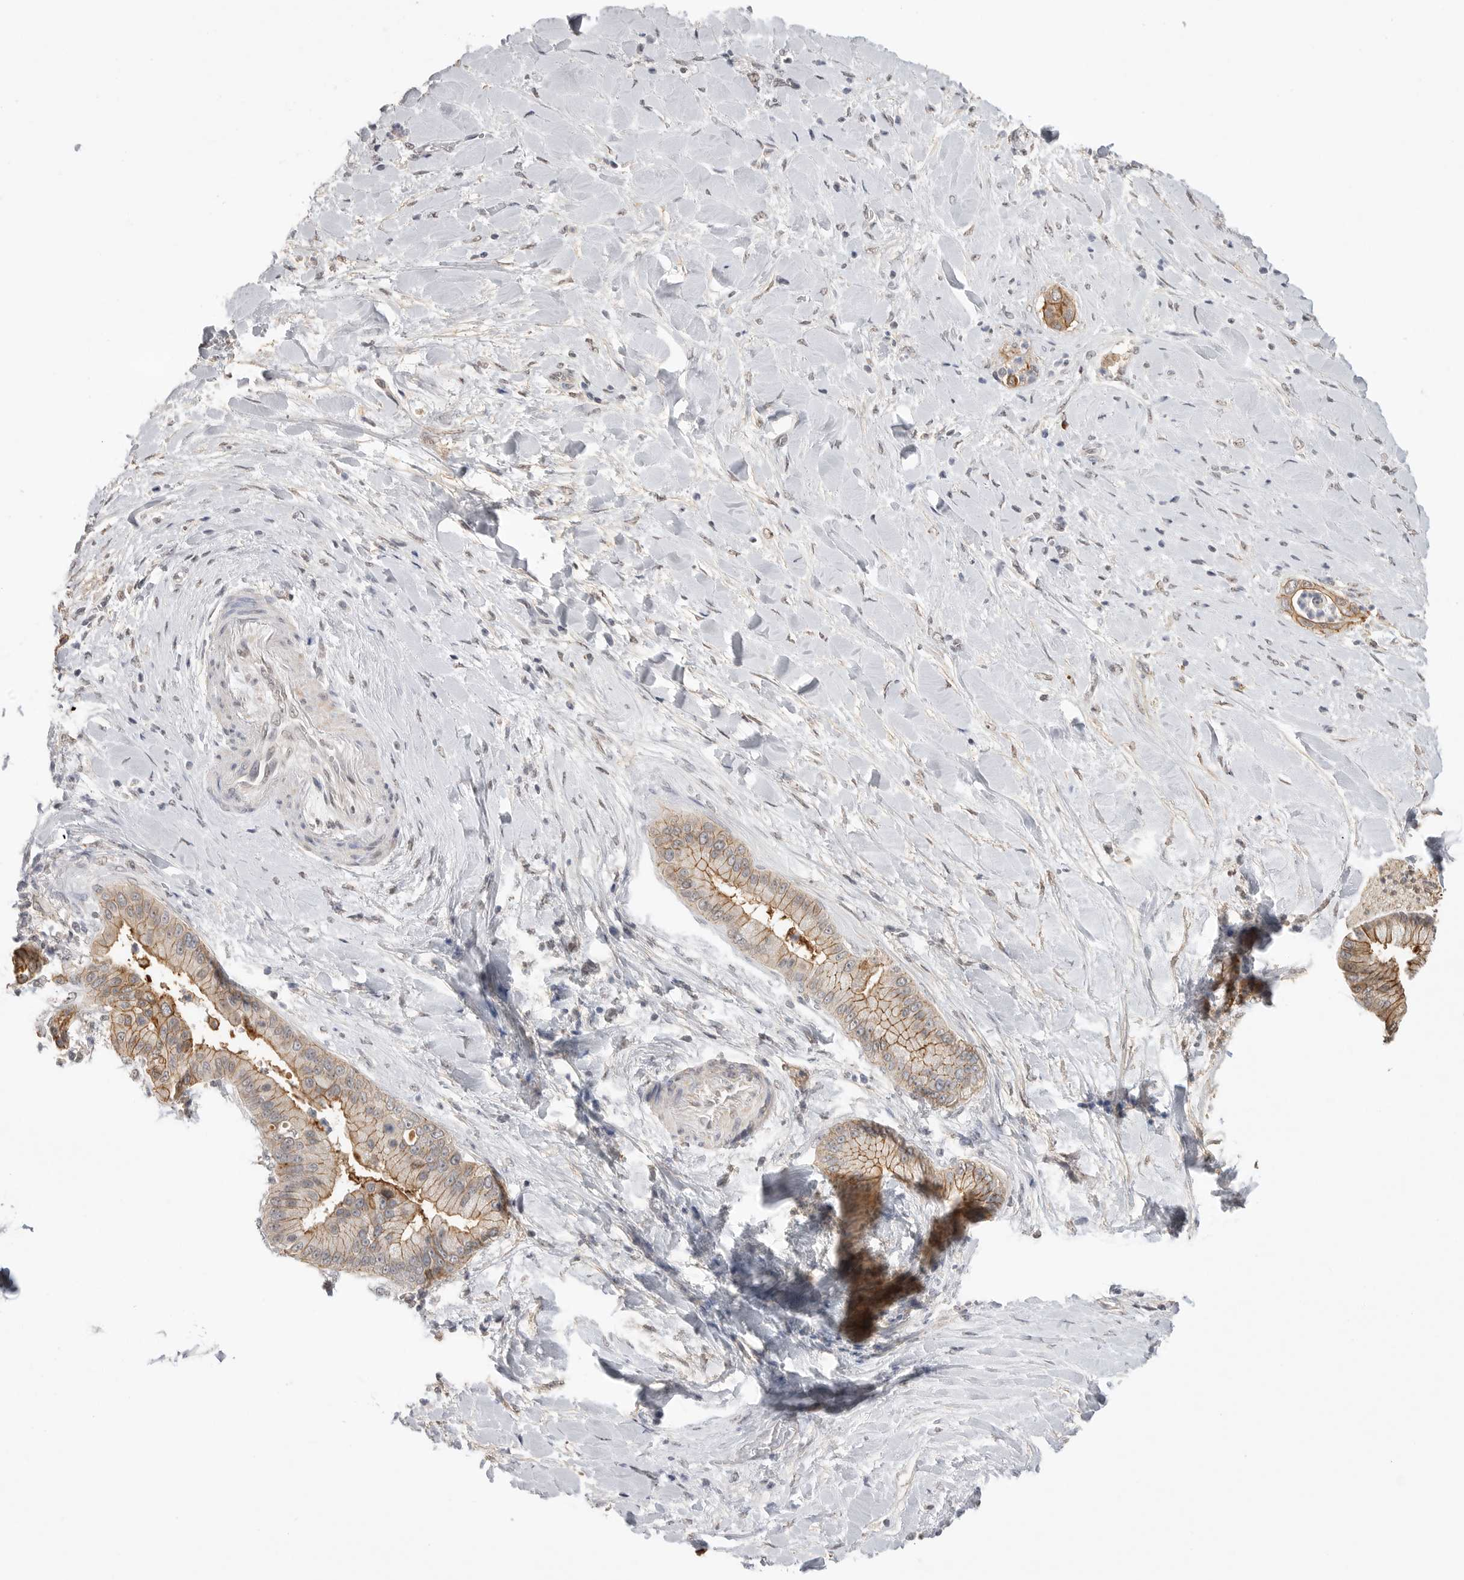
{"staining": {"intensity": "strong", "quantity": ">75%", "location": "cytoplasmic/membranous"}, "tissue": "liver cancer", "cell_type": "Tumor cells", "image_type": "cancer", "snomed": [{"axis": "morphology", "description": "Cholangiocarcinoma"}, {"axis": "topography", "description": "Liver"}], "caption": "Cholangiocarcinoma (liver) stained with IHC reveals strong cytoplasmic/membranous positivity in about >75% of tumor cells. Nuclei are stained in blue.", "gene": "NECTIN1", "patient": {"sex": "female", "age": 54}}